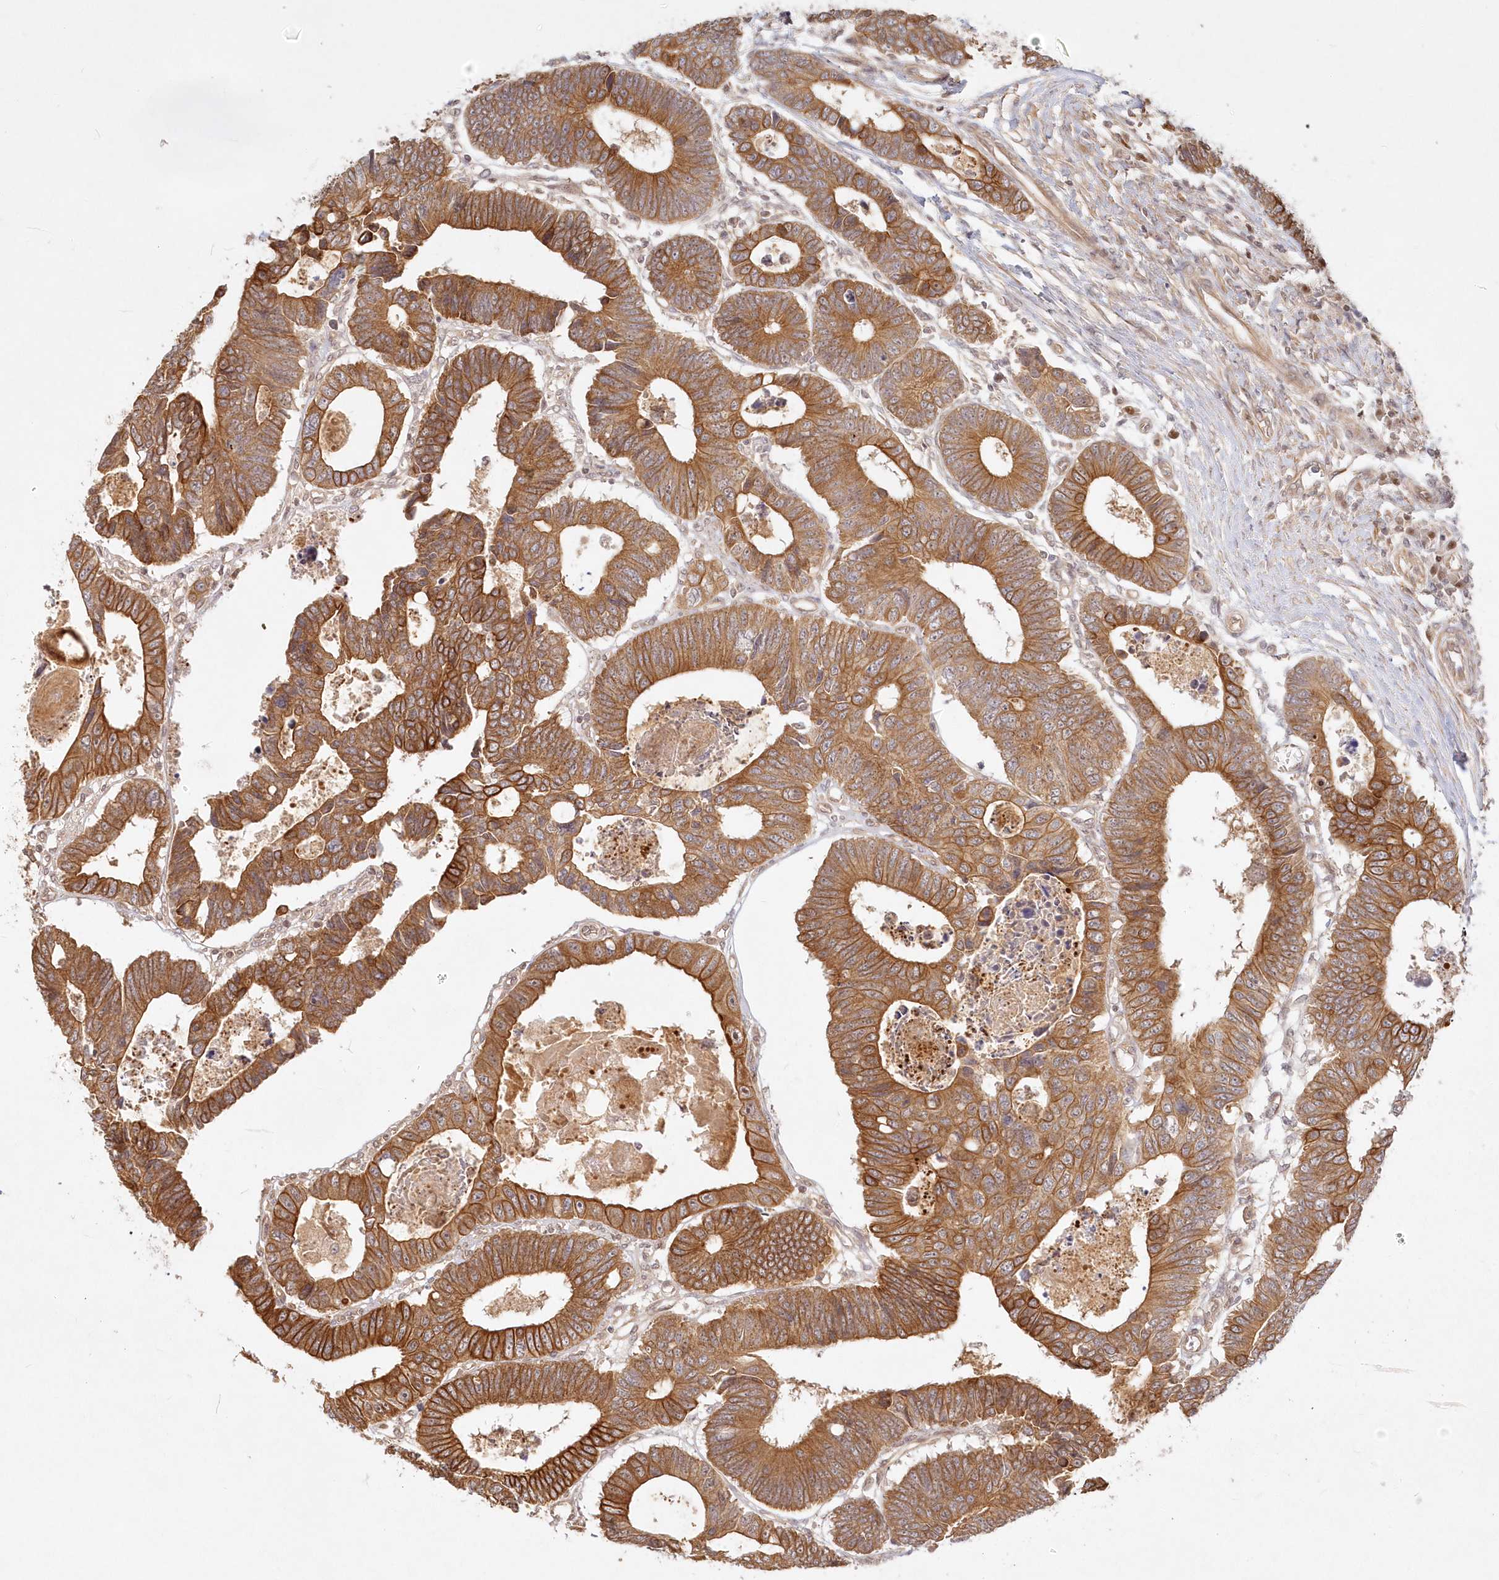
{"staining": {"intensity": "strong", "quantity": ">75%", "location": "cytoplasmic/membranous"}, "tissue": "colorectal cancer", "cell_type": "Tumor cells", "image_type": "cancer", "snomed": [{"axis": "morphology", "description": "Adenocarcinoma, NOS"}, {"axis": "topography", "description": "Rectum"}], "caption": "Brown immunohistochemical staining in colorectal cancer demonstrates strong cytoplasmic/membranous positivity in approximately >75% of tumor cells.", "gene": "KIAA0232", "patient": {"sex": "male", "age": 84}}